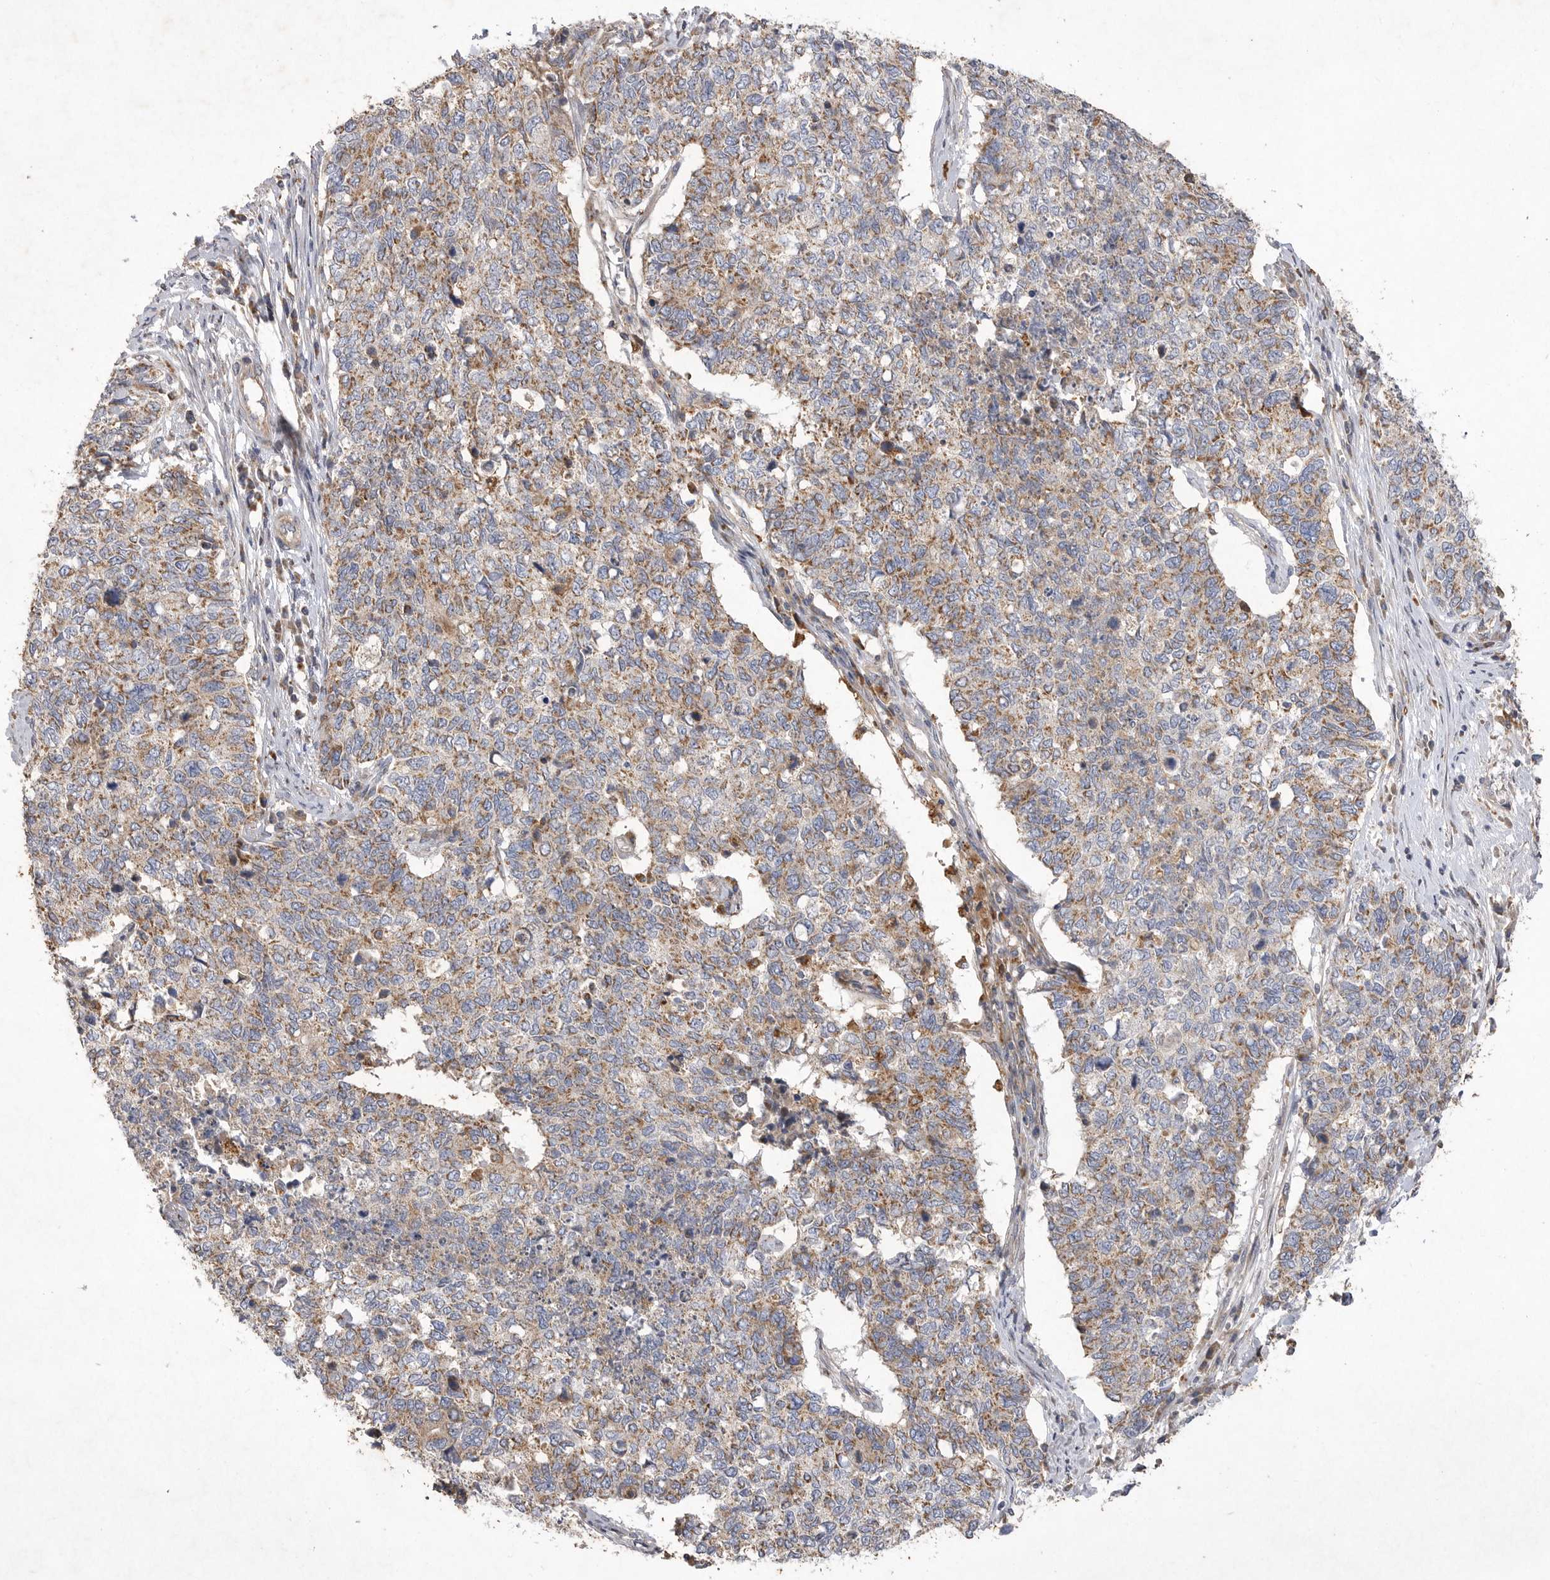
{"staining": {"intensity": "moderate", "quantity": "25%-75%", "location": "cytoplasmic/membranous"}, "tissue": "cervical cancer", "cell_type": "Tumor cells", "image_type": "cancer", "snomed": [{"axis": "morphology", "description": "Squamous cell carcinoma, NOS"}, {"axis": "topography", "description": "Cervix"}], "caption": "Human squamous cell carcinoma (cervical) stained with a brown dye demonstrates moderate cytoplasmic/membranous positive staining in about 25%-75% of tumor cells.", "gene": "MRPL41", "patient": {"sex": "female", "age": 63}}